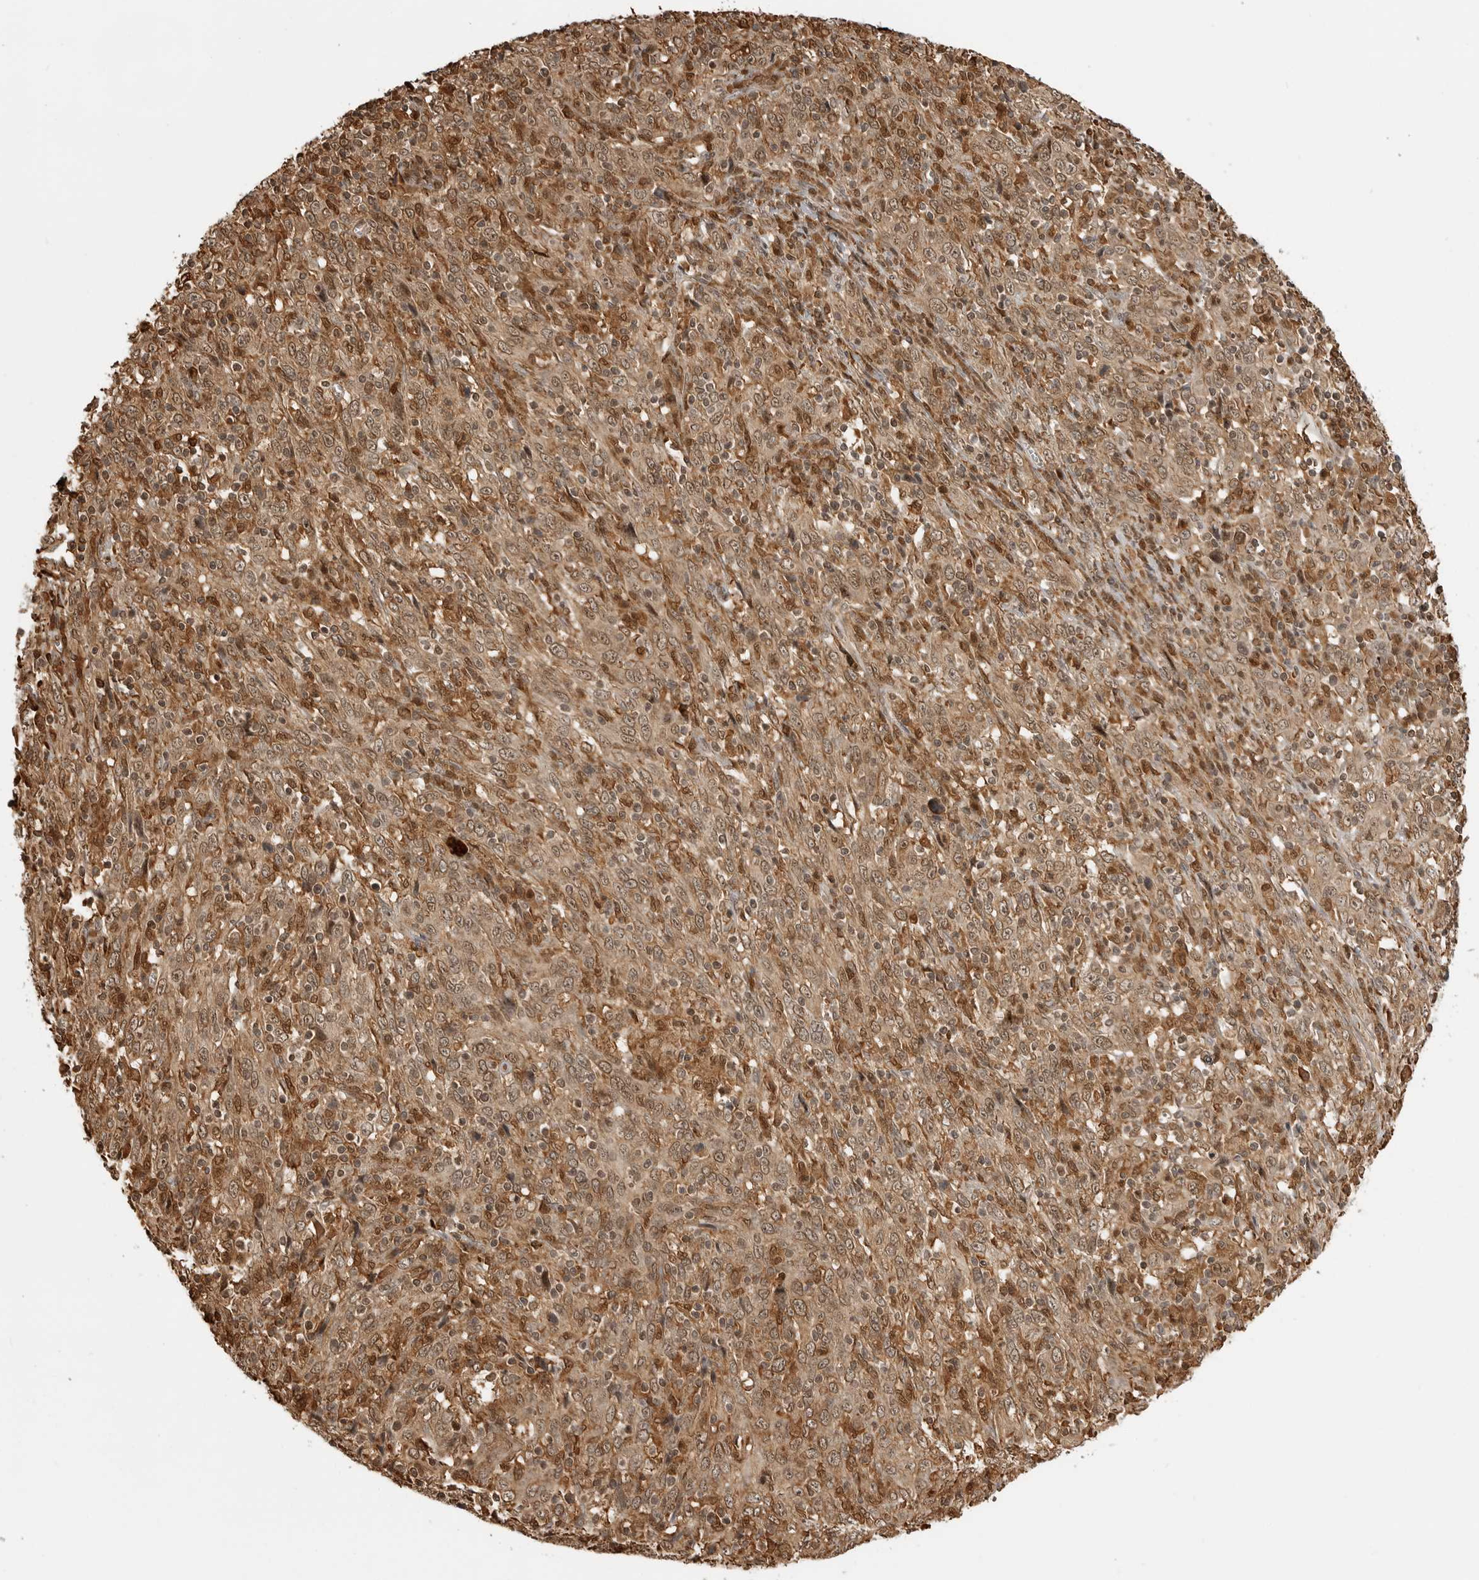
{"staining": {"intensity": "moderate", "quantity": ">75%", "location": "cytoplasmic/membranous,nuclear"}, "tissue": "cervical cancer", "cell_type": "Tumor cells", "image_type": "cancer", "snomed": [{"axis": "morphology", "description": "Squamous cell carcinoma, NOS"}, {"axis": "topography", "description": "Cervix"}], "caption": "Squamous cell carcinoma (cervical) stained with DAB (3,3'-diaminobenzidine) immunohistochemistry reveals medium levels of moderate cytoplasmic/membranous and nuclear staining in about >75% of tumor cells.", "gene": "BMP2K", "patient": {"sex": "female", "age": 46}}